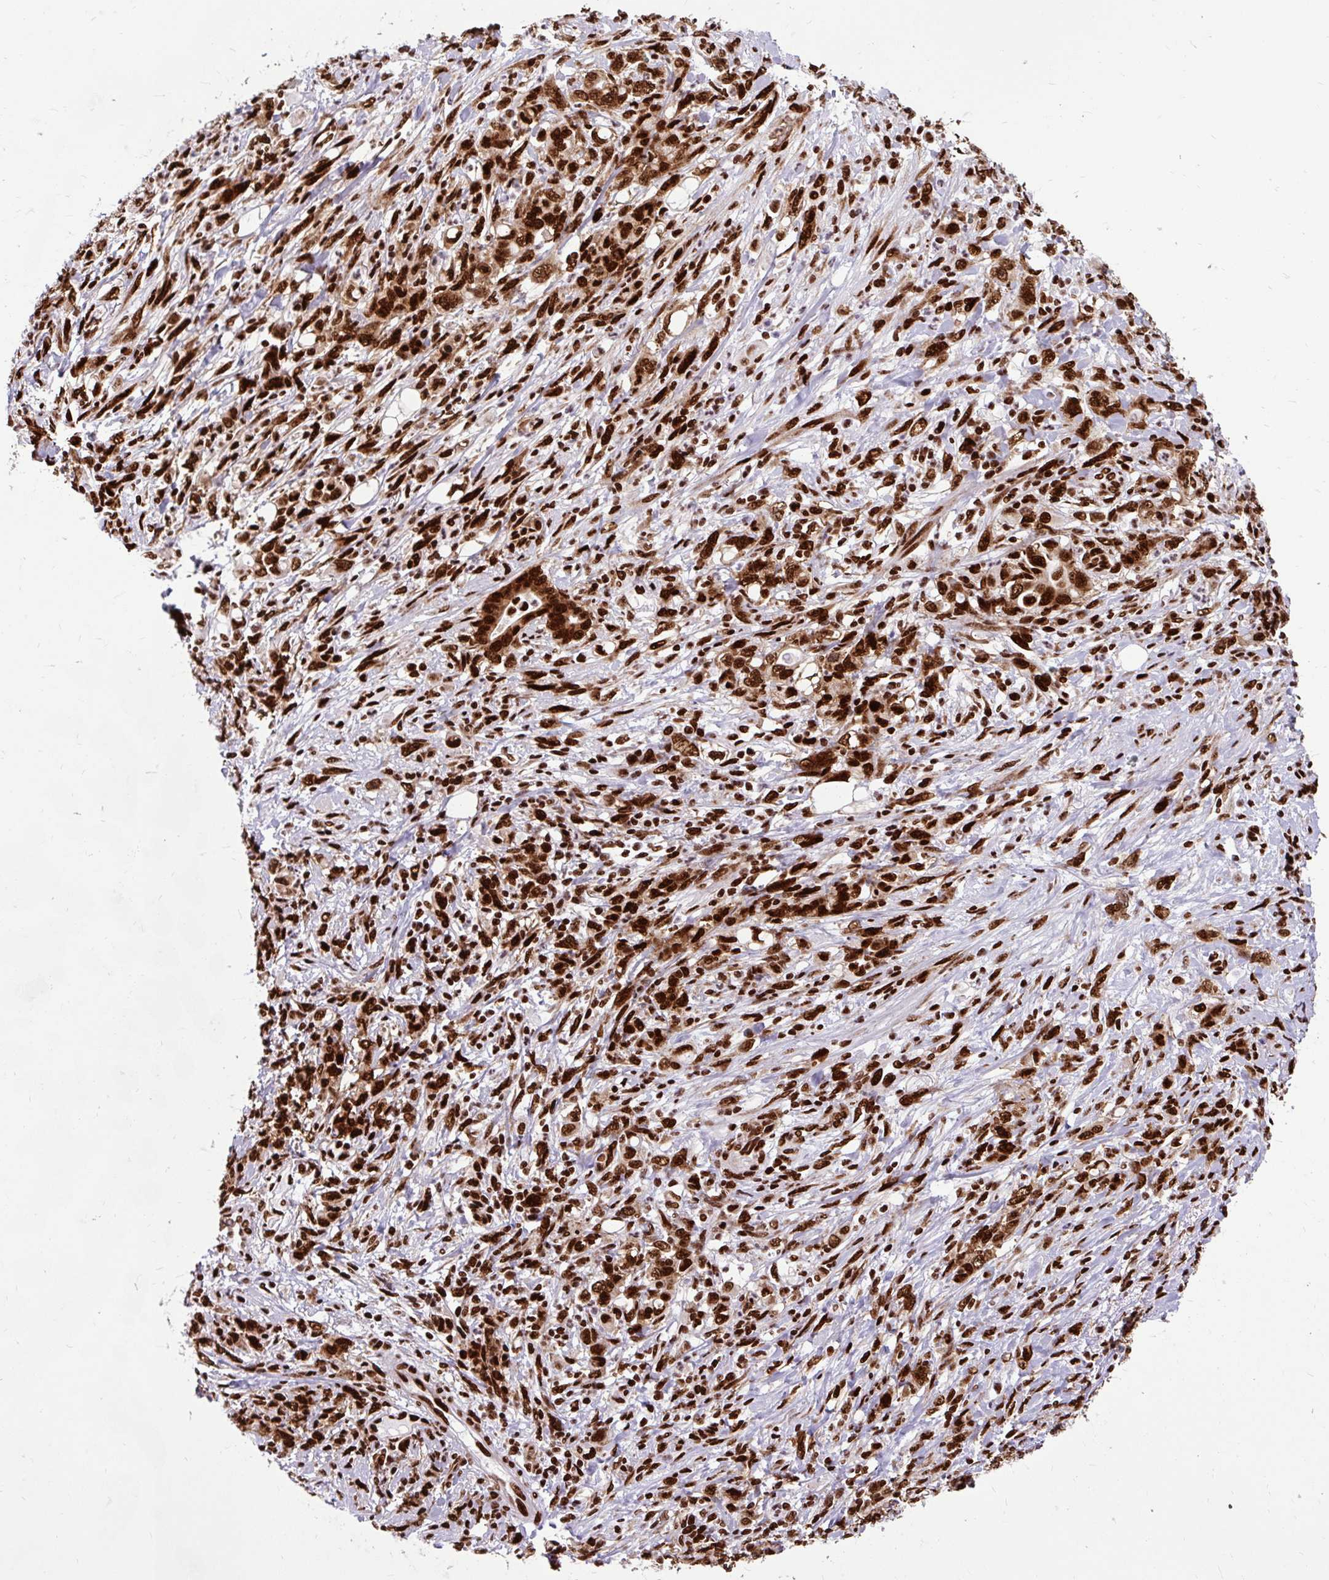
{"staining": {"intensity": "strong", "quantity": ">75%", "location": "nuclear"}, "tissue": "stomach cancer", "cell_type": "Tumor cells", "image_type": "cancer", "snomed": [{"axis": "morphology", "description": "Adenocarcinoma, NOS"}, {"axis": "topography", "description": "Stomach"}], "caption": "A photomicrograph of human stomach cancer stained for a protein demonstrates strong nuclear brown staining in tumor cells.", "gene": "FUS", "patient": {"sex": "female", "age": 79}}